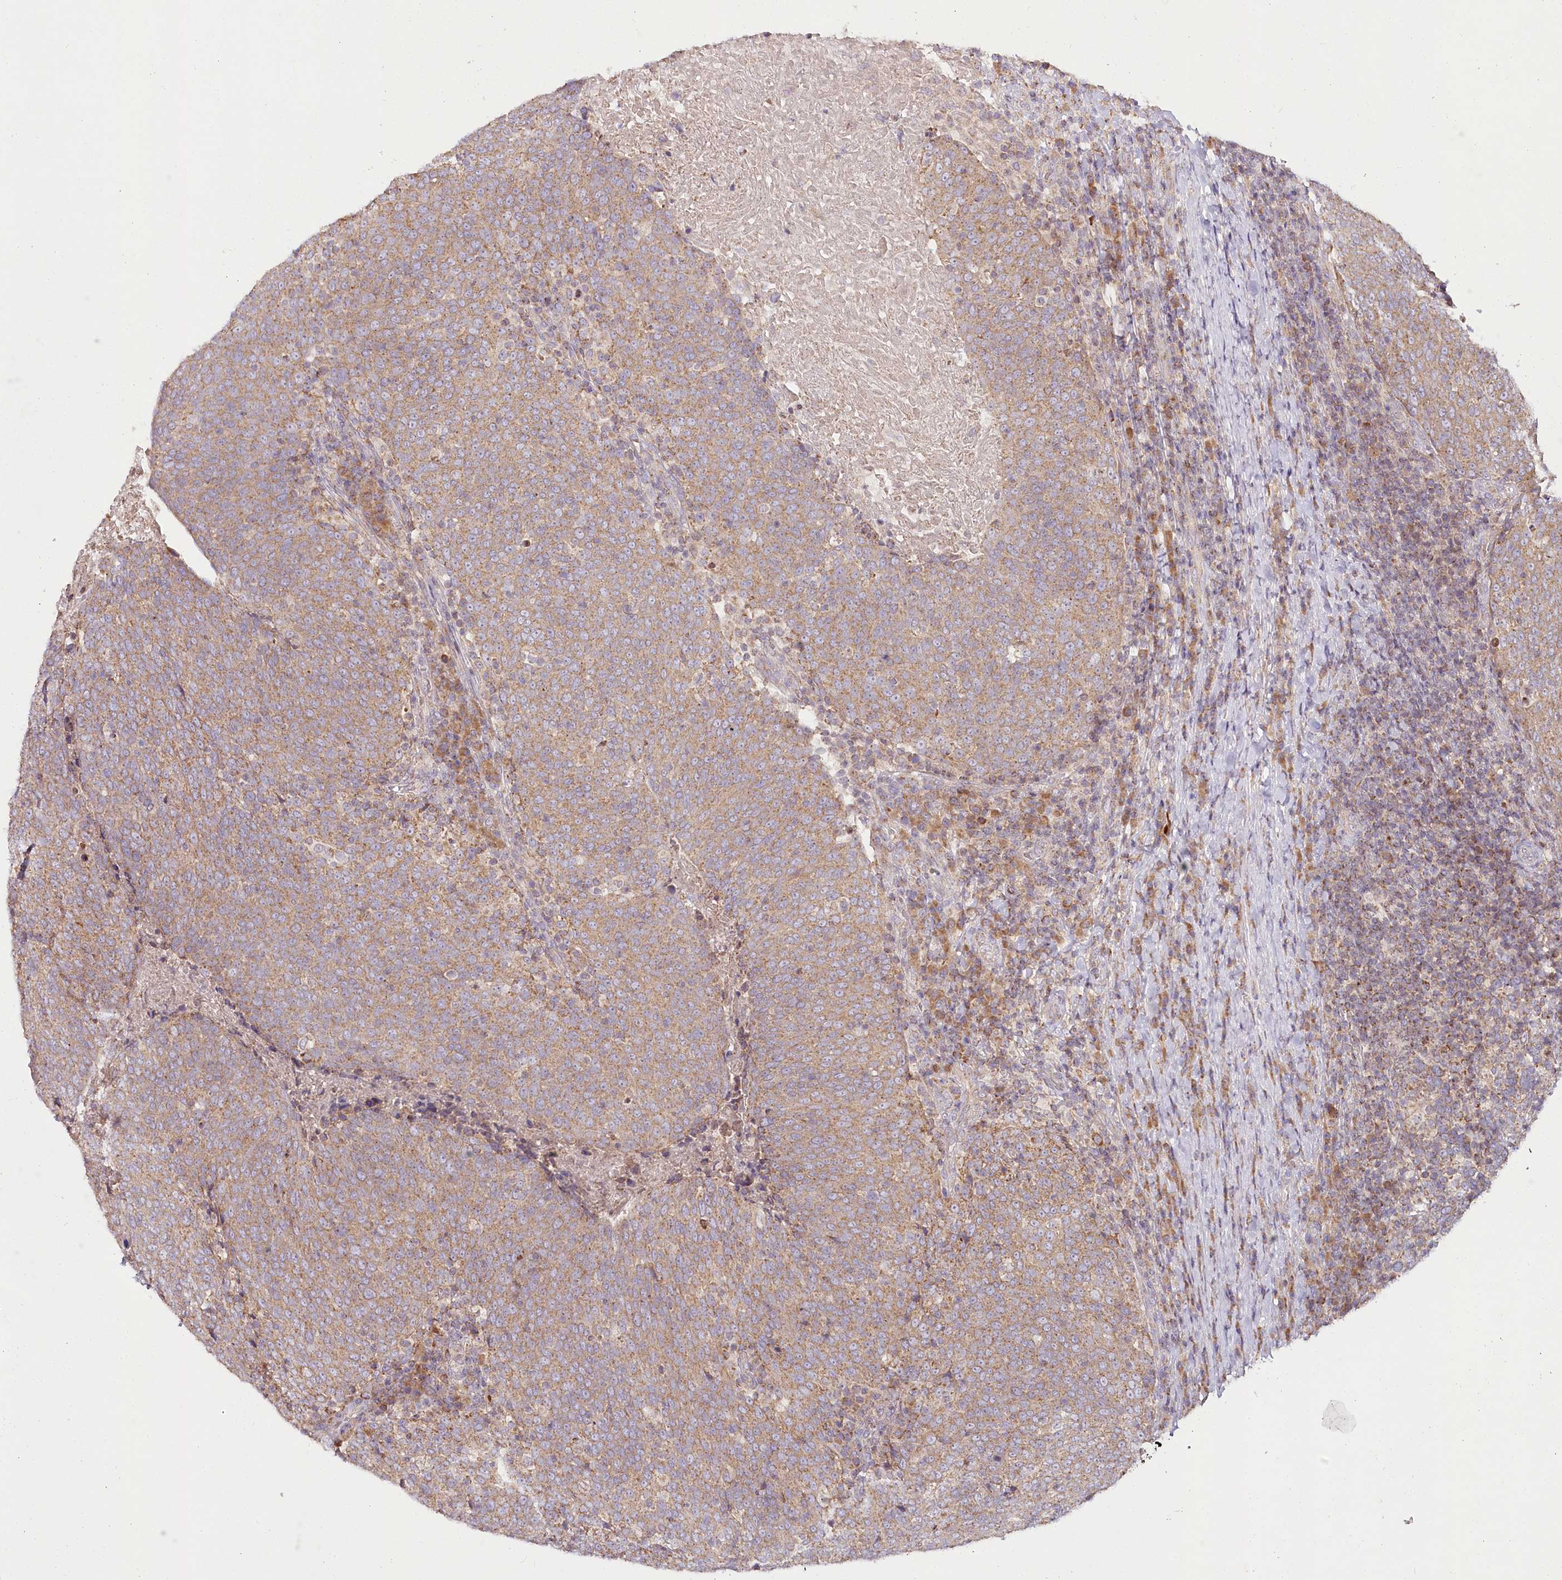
{"staining": {"intensity": "moderate", "quantity": ">75%", "location": "cytoplasmic/membranous"}, "tissue": "head and neck cancer", "cell_type": "Tumor cells", "image_type": "cancer", "snomed": [{"axis": "morphology", "description": "Squamous cell carcinoma, NOS"}, {"axis": "morphology", "description": "Squamous cell carcinoma, metastatic, NOS"}, {"axis": "topography", "description": "Lymph node"}, {"axis": "topography", "description": "Head-Neck"}], "caption": "IHC image of neoplastic tissue: metastatic squamous cell carcinoma (head and neck) stained using IHC exhibits medium levels of moderate protein expression localized specifically in the cytoplasmic/membranous of tumor cells, appearing as a cytoplasmic/membranous brown color.", "gene": "ACOX2", "patient": {"sex": "male", "age": 62}}